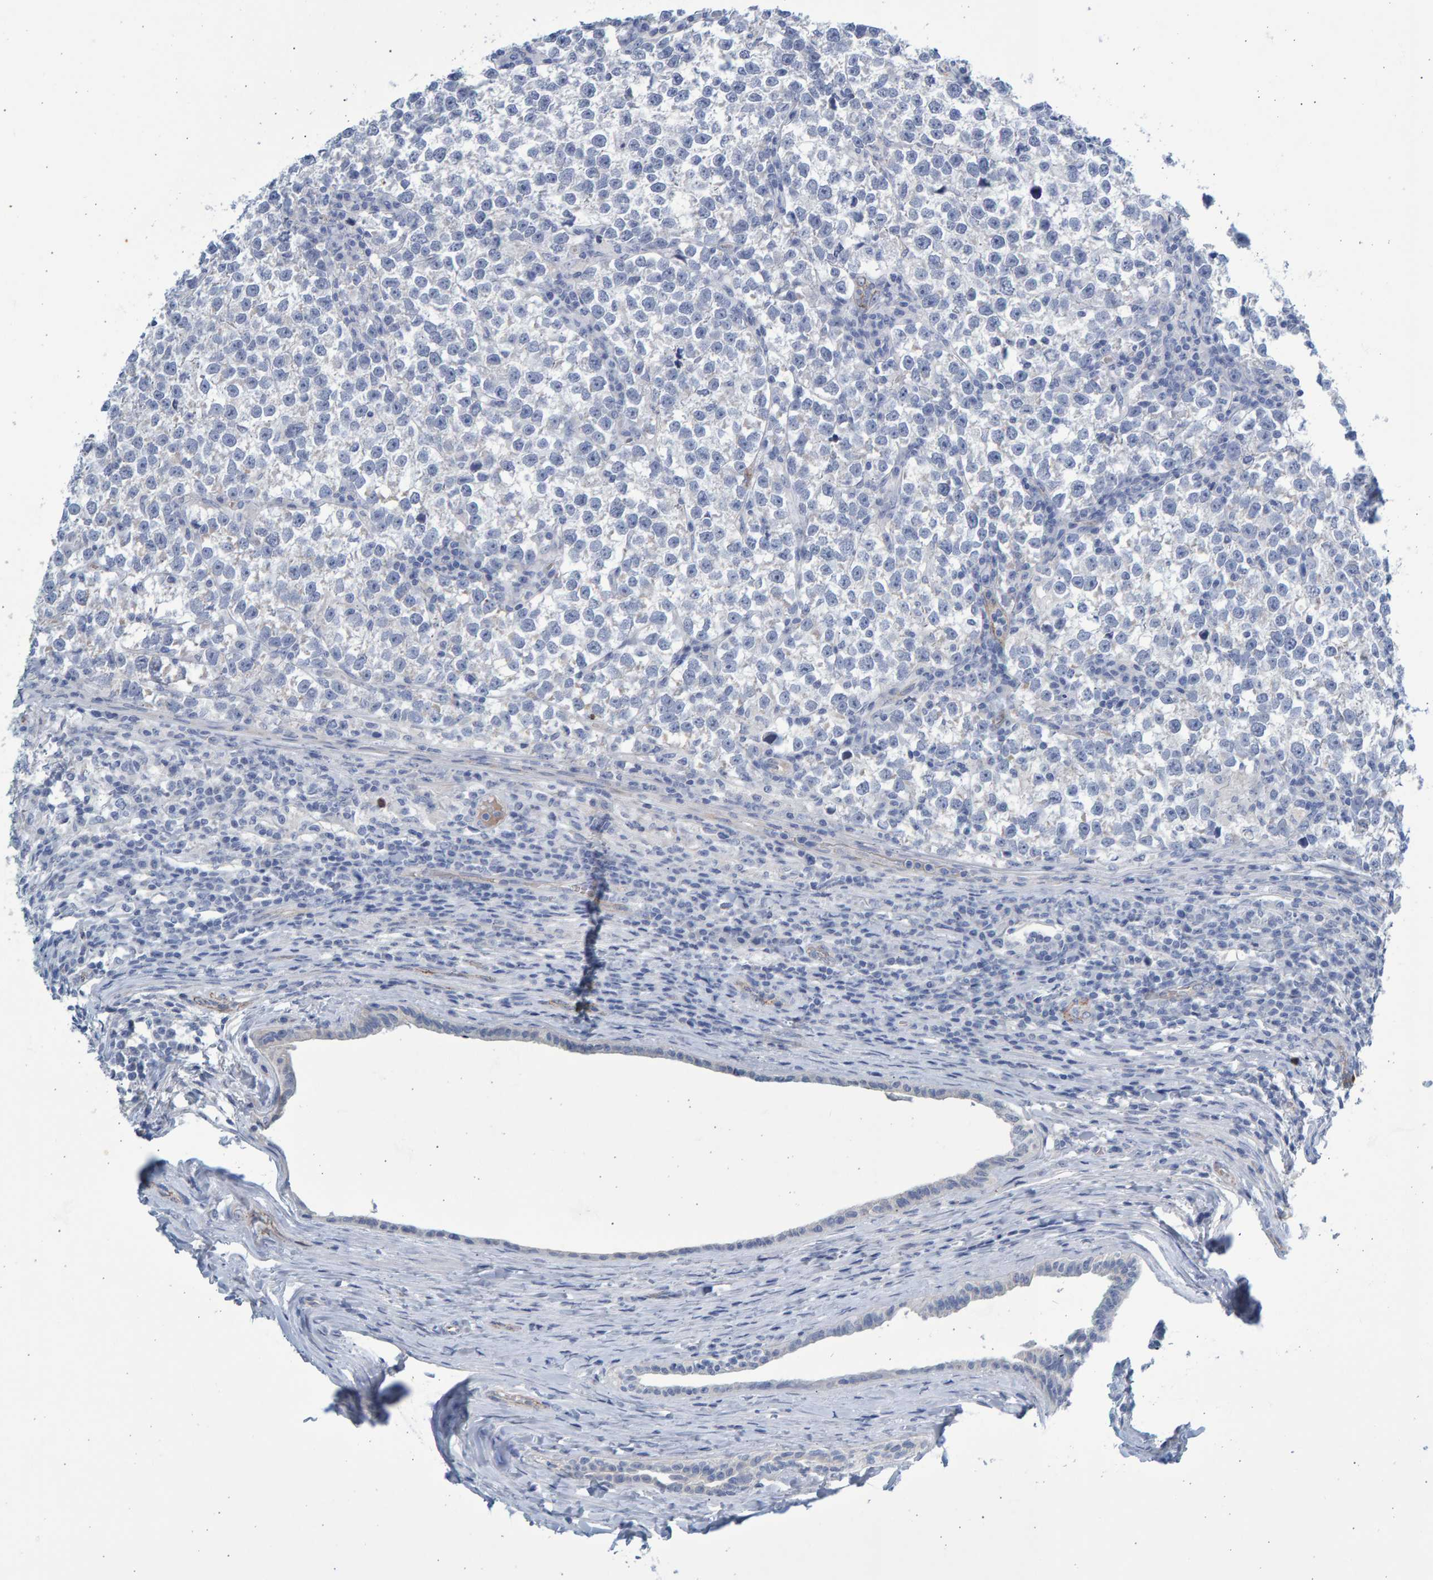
{"staining": {"intensity": "negative", "quantity": "none", "location": "none"}, "tissue": "testis cancer", "cell_type": "Tumor cells", "image_type": "cancer", "snomed": [{"axis": "morphology", "description": "Normal tissue, NOS"}, {"axis": "morphology", "description": "Seminoma, NOS"}, {"axis": "topography", "description": "Testis"}], "caption": "Immunohistochemical staining of testis cancer (seminoma) displays no significant staining in tumor cells. (DAB immunohistochemistry with hematoxylin counter stain).", "gene": "SLC34A3", "patient": {"sex": "male", "age": 43}}